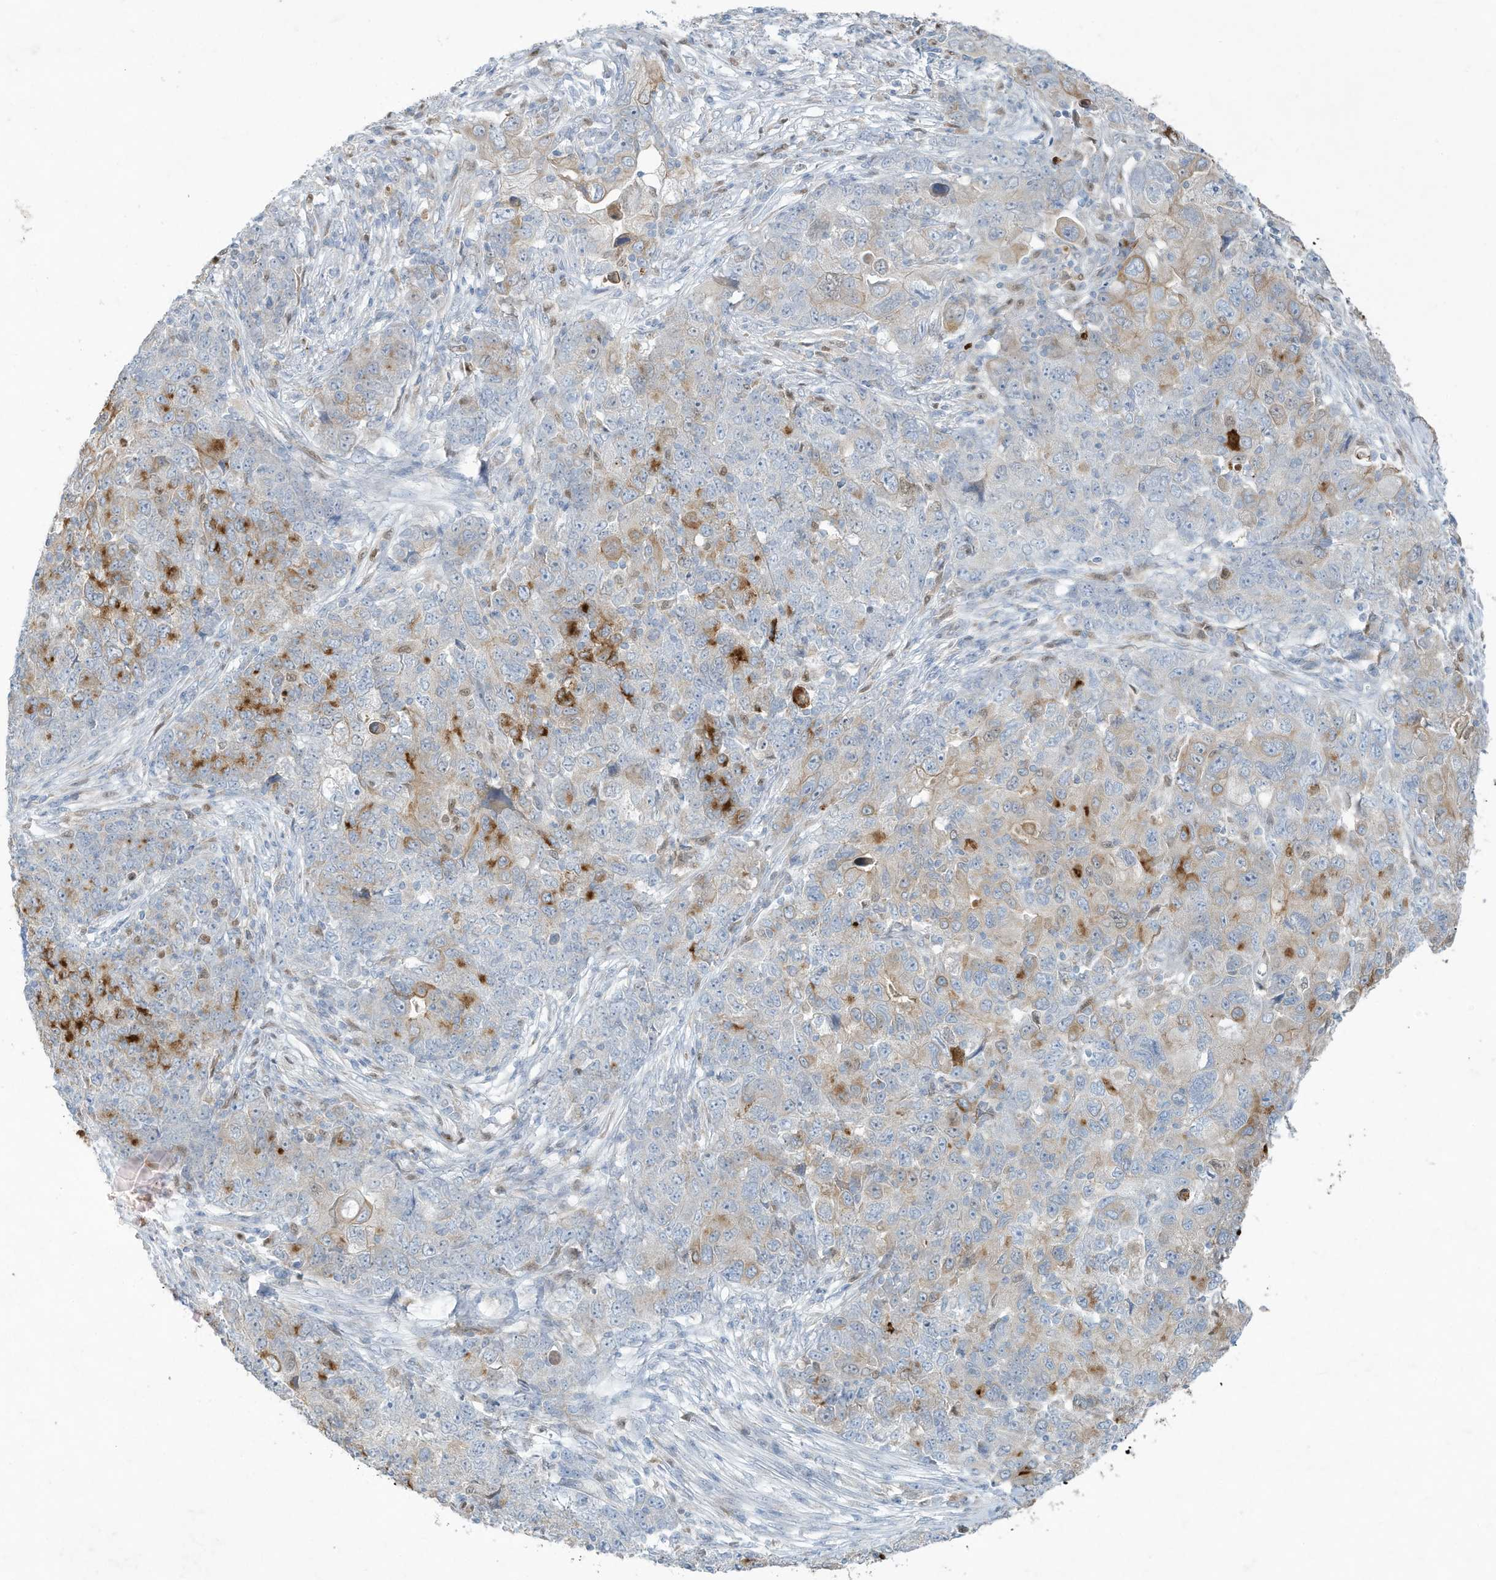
{"staining": {"intensity": "moderate", "quantity": "<25%", "location": "cytoplasmic/membranous"}, "tissue": "ovarian cancer", "cell_type": "Tumor cells", "image_type": "cancer", "snomed": [{"axis": "morphology", "description": "Carcinoma, endometroid"}, {"axis": "topography", "description": "Ovary"}], "caption": "Approximately <25% of tumor cells in human ovarian cancer (endometroid carcinoma) show moderate cytoplasmic/membranous protein staining as visualized by brown immunohistochemical staining.", "gene": "TUBE1", "patient": {"sex": "female", "age": 42}}